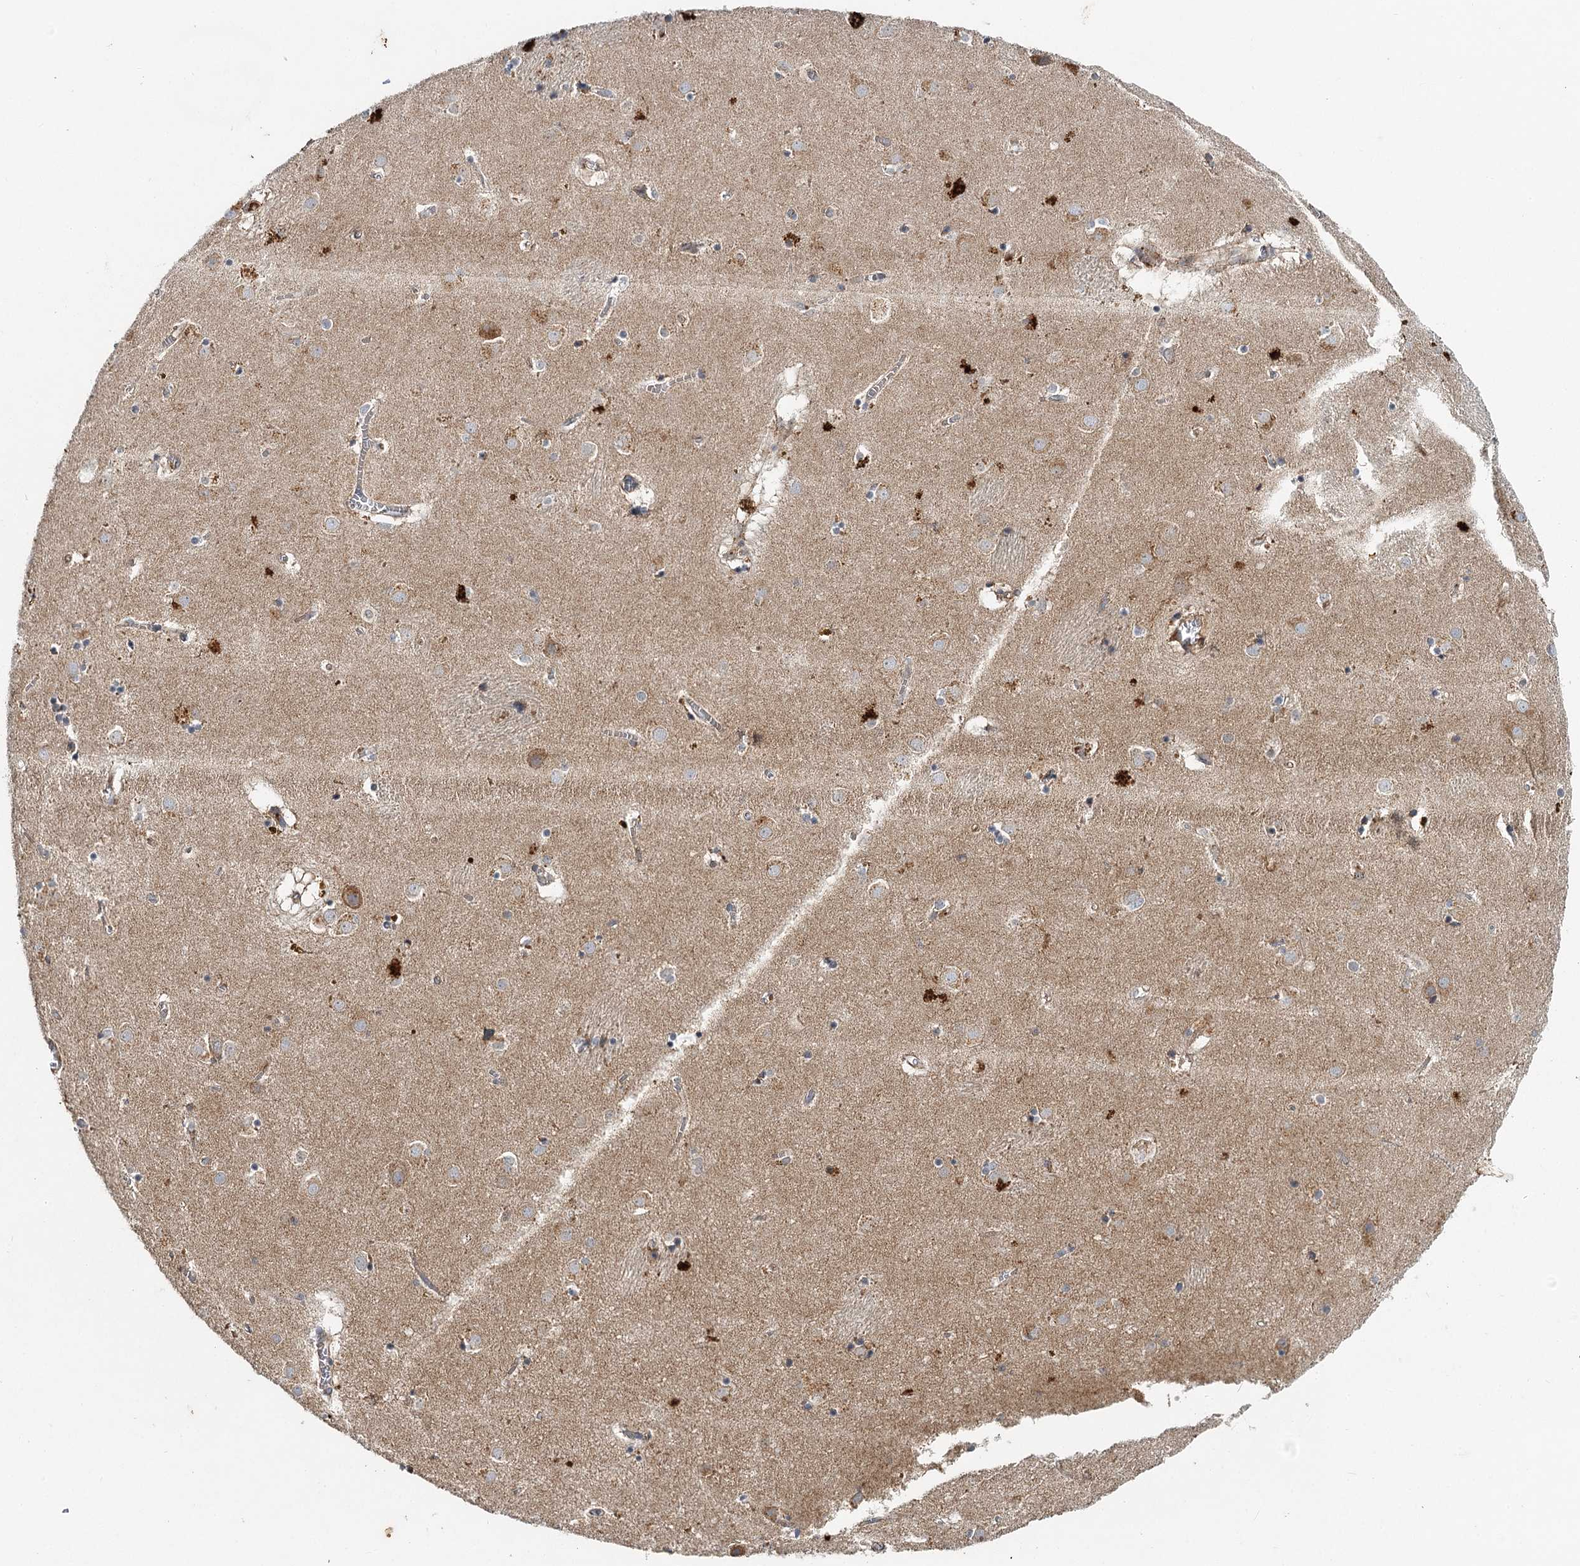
{"staining": {"intensity": "weak", "quantity": "<25%", "location": "cytoplasmic/membranous"}, "tissue": "caudate", "cell_type": "Glial cells", "image_type": "normal", "snomed": [{"axis": "morphology", "description": "Normal tissue, NOS"}, {"axis": "topography", "description": "Lateral ventricle wall"}], "caption": "Immunohistochemical staining of normal human caudate reveals no significant positivity in glial cells. (Immunohistochemistry (ihc), brightfield microscopy, high magnification).", "gene": "PYROXD2", "patient": {"sex": "male", "age": 70}}